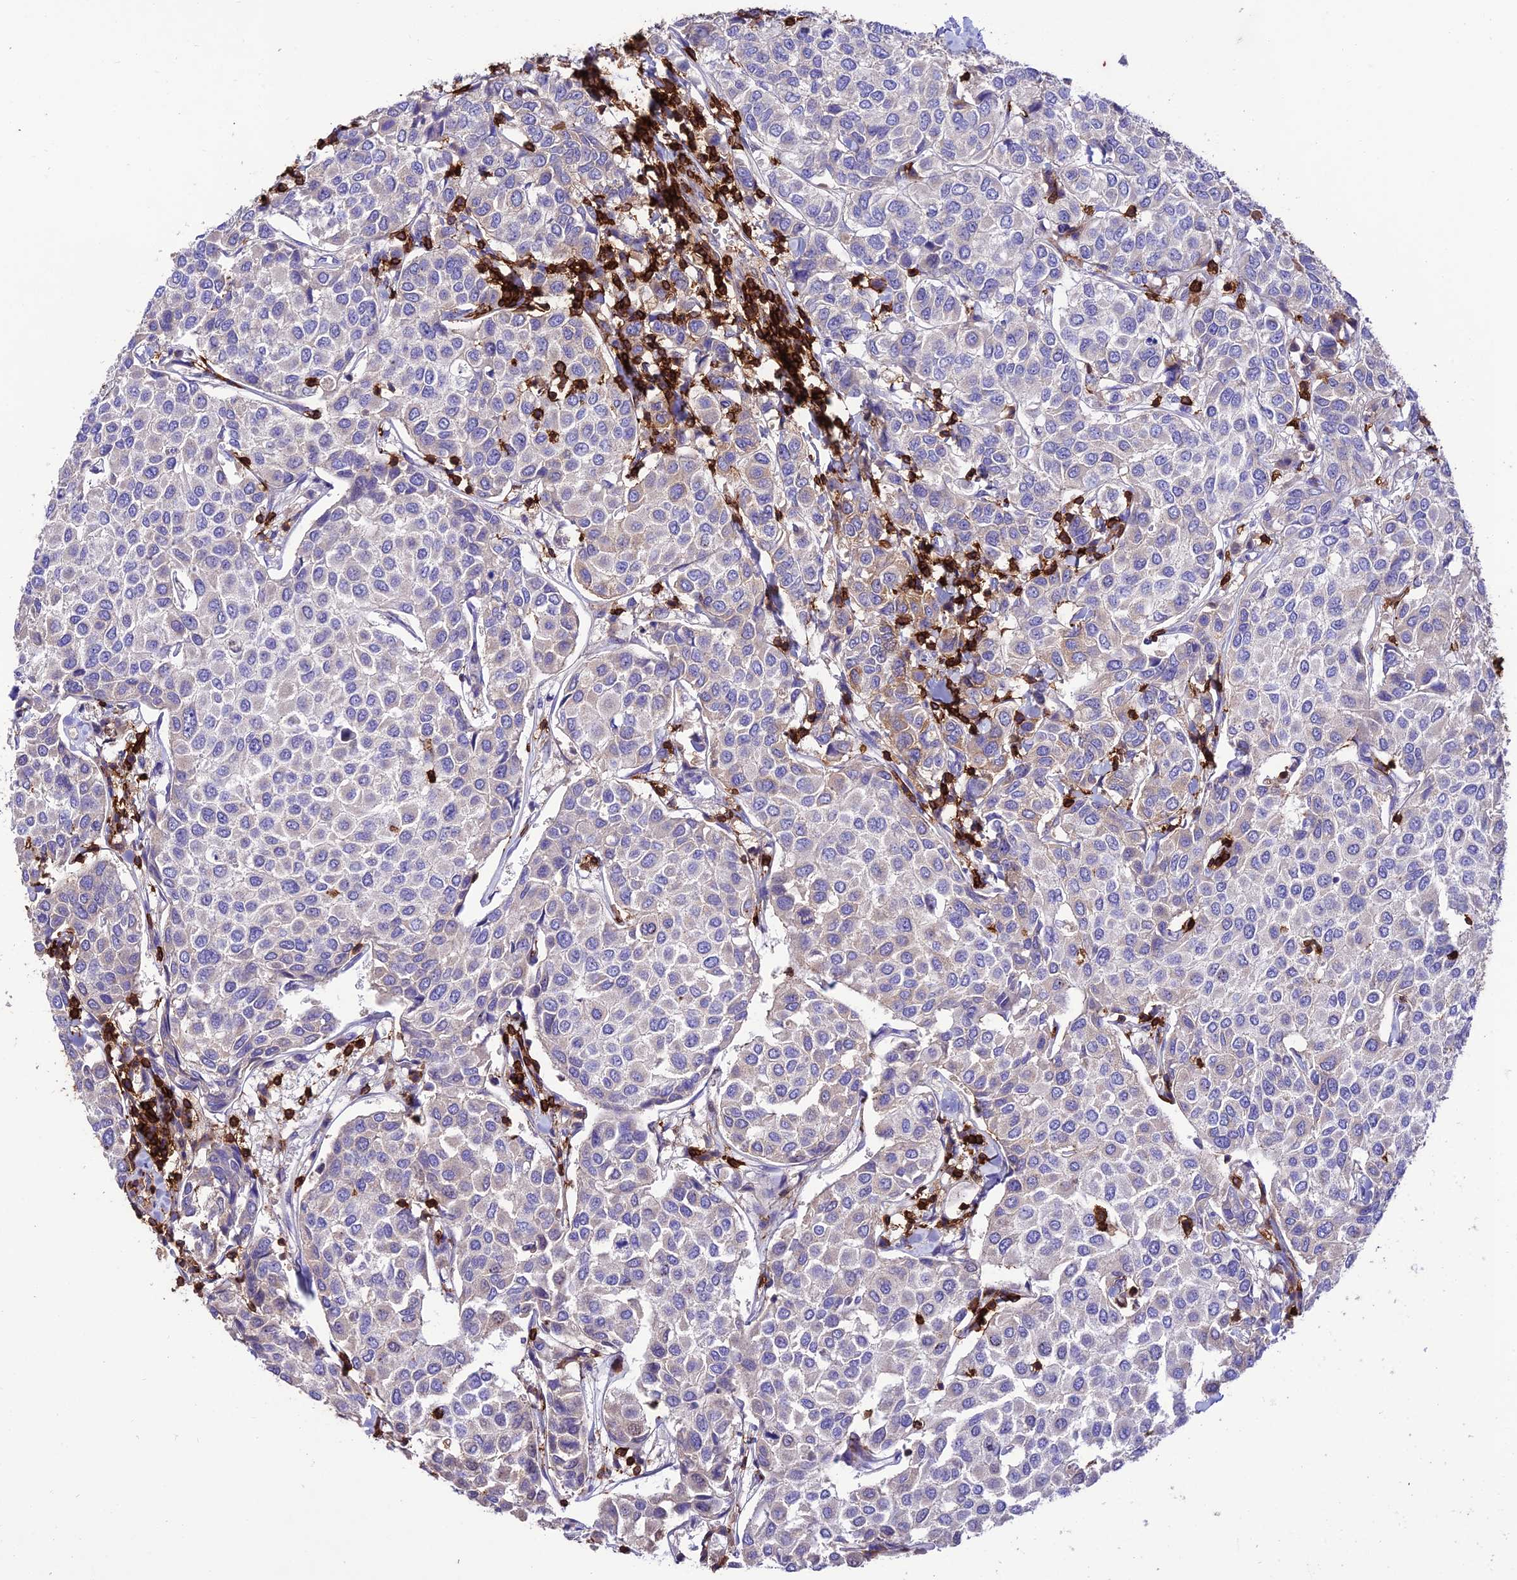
{"staining": {"intensity": "negative", "quantity": "none", "location": "none"}, "tissue": "breast cancer", "cell_type": "Tumor cells", "image_type": "cancer", "snomed": [{"axis": "morphology", "description": "Duct carcinoma"}, {"axis": "topography", "description": "Breast"}], "caption": "This micrograph is of breast cancer (intraductal carcinoma) stained with immunohistochemistry (IHC) to label a protein in brown with the nuclei are counter-stained blue. There is no positivity in tumor cells.", "gene": "PTPRCAP", "patient": {"sex": "female", "age": 55}}